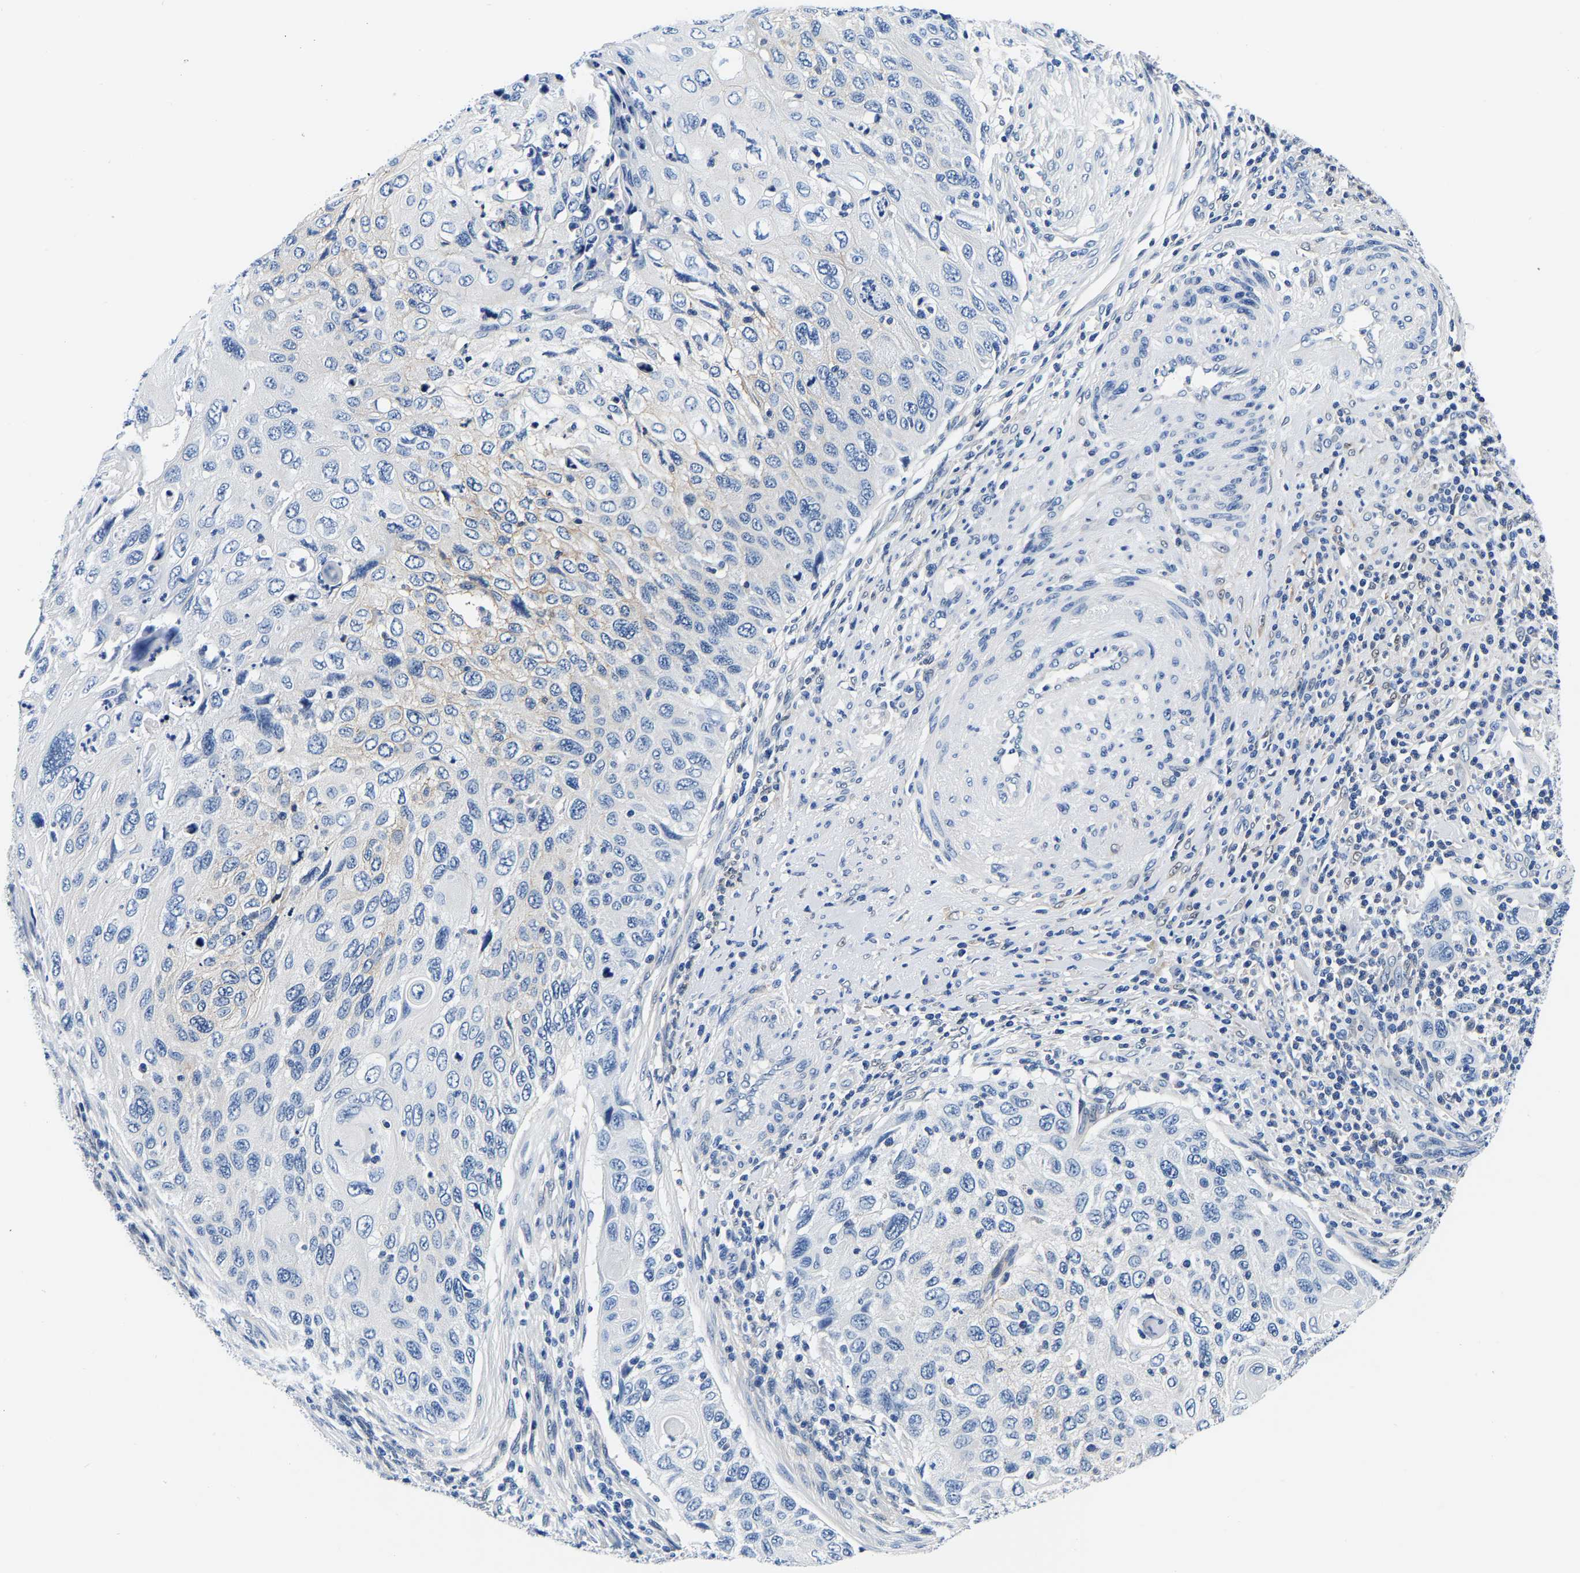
{"staining": {"intensity": "negative", "quantity": "none", "location": "none"}, "tissue": "cervical cancer", "cell_type": "Tumor cells", "image_type": "cancer", "snomed": [{"axis": "morphology", "description": "Squamous cell carcinoma, NOS"}, {"axis": "topography", "description": "Cervix"}], "caption": "Immunohistochemistry image of cervical cancer stained for a protein (brown), which shows no staining in tumor cells. The staining is performed using DAB brown chromogen with nuclei counter-stained in using hematoxylin.", "gene": "ACO1", "patient": {"sex": "female", "age": 70}}